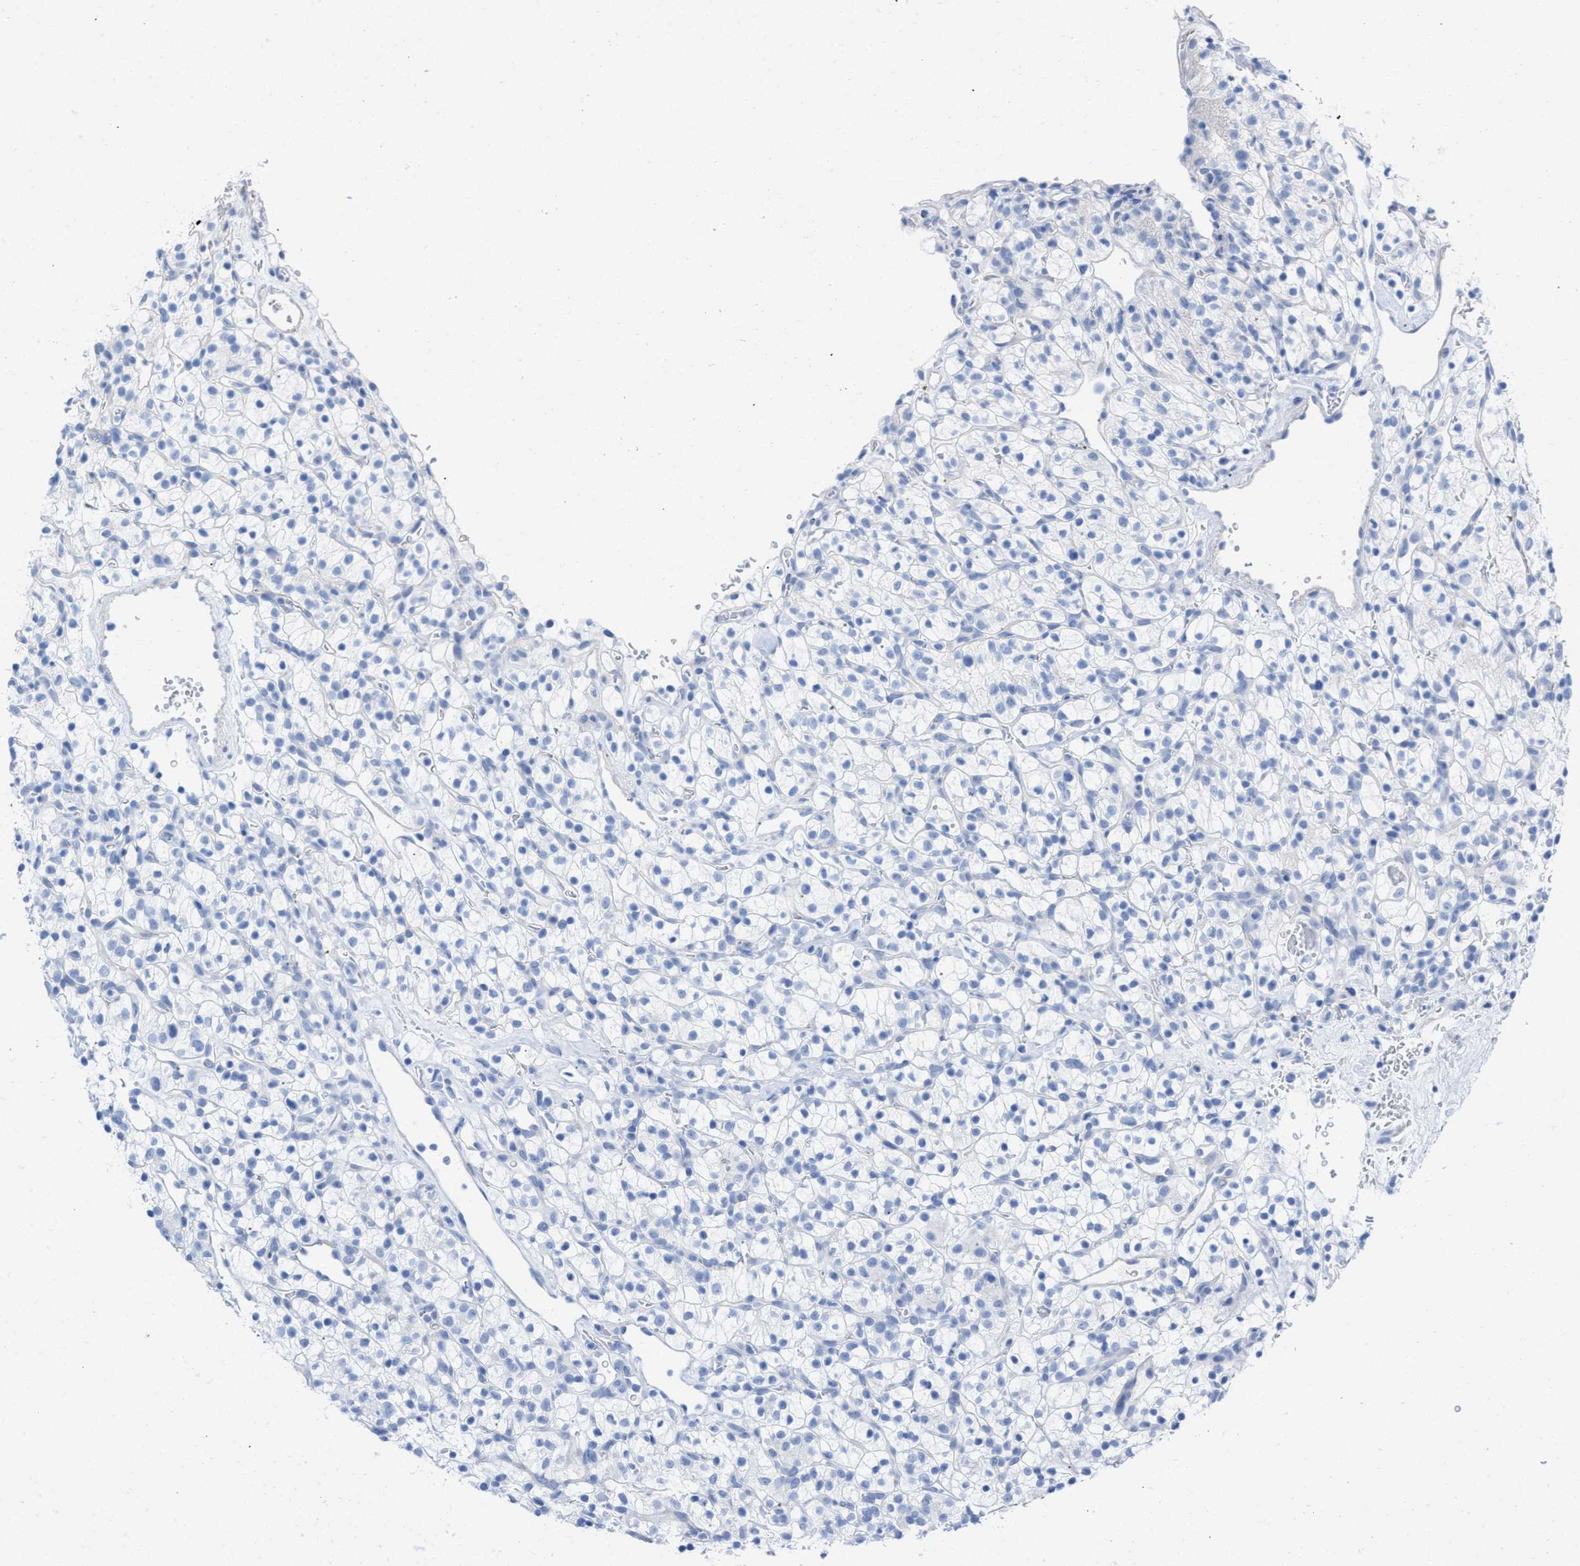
{"staining": {"intensity": "negative", "quantity": "none", "location": "none"}, "tissue": "renal cancer", "cell_type": "Tumor cells", "image_type": "cancer", "snomed": [{"axis": "morphology", "description": "Adenocarcinoma, NOS"}, {"axis": "topography", "description": "Kidney"}], "caption": "Tumor cells are negative for protein expression in human renal cancer (adenocarcinoma). (DAB (3,3'-diaminobenzidine) immunohistochemistry with hematoxylin counter stain).", "gene": "CPA1", "patient": {"sex": "female", "age": 57}}